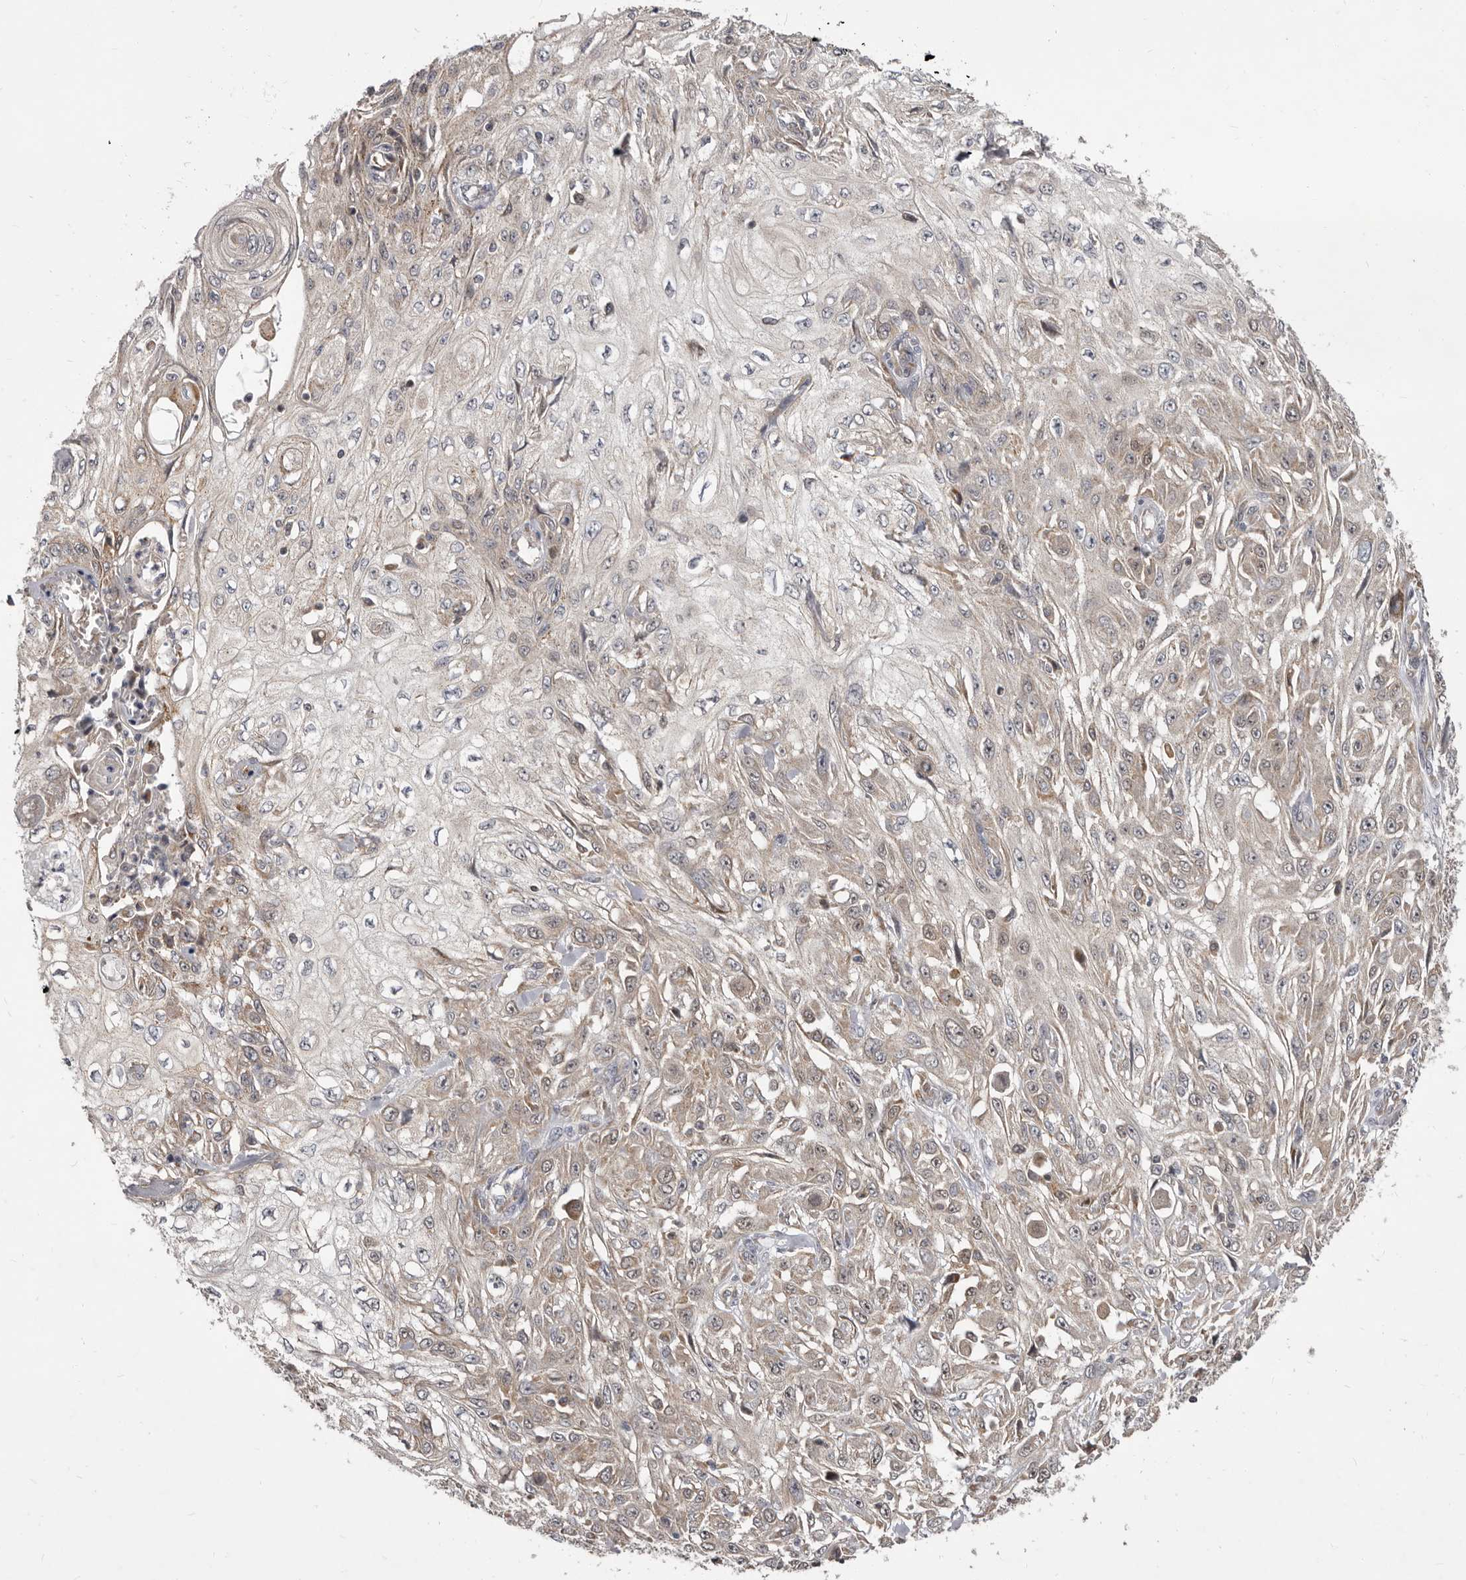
{"staining": {"intensity": "weak", "quantity": "25%-75%", "location": "cytoplasmic/membranous"}, "tissue": "skin cancer", "cell_type": "Tumor cells", "image_type": "cancer", "snomed": [{"axis": "morphology", "description": "Squamous cell carcinoma, NOS"}, {"axis": "morphology", "description": "Squamous cell carcinoma, metastatic, NOS"}, {"axis": "topography", "description": "Skin"}, {"axis": "topography", "description": "Lymph node"}], "caption": "IHC histopathology image of neoplastic tissue: human squamous cell carcinoma (skin) stained using immunohistochemistry (IHC) displays low levels of weak protein expression localized specifically in the cytoplasmic/membranous of tumor cells, appearing as a cytoplasmic/membranous brown color.", "gene": "SMC4", "patient": {"sex": "male", "age": 75}}